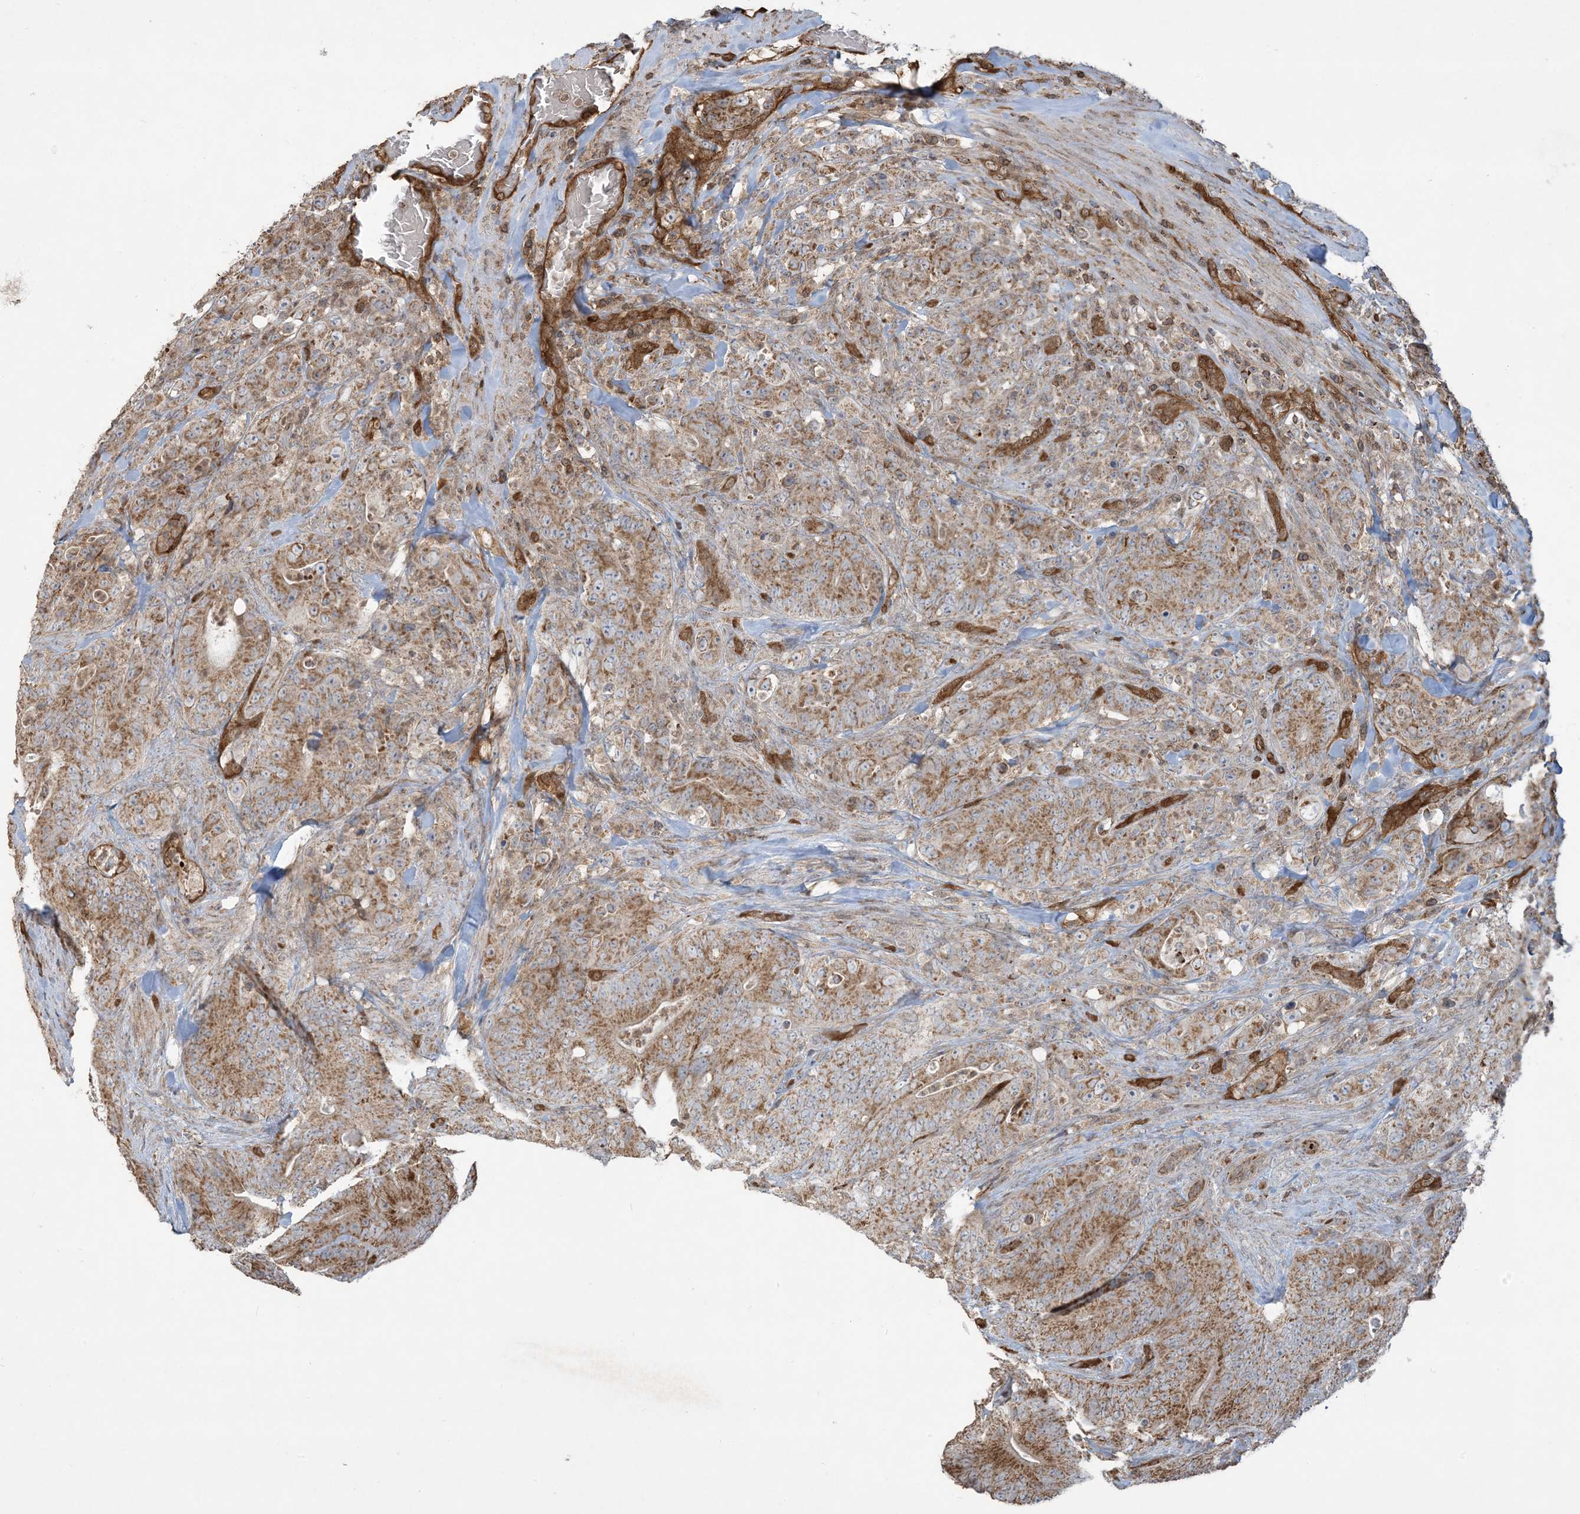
{"staining": {"intensity": "moderate", "quantity": ">75%", "location": "cytoplasmic/membranous"}, "tissue": "colorectal cancer", "cell_type": "Tumor cells", "image_type": "cancer", "snomed": [{"axis": "morphology", "description": "Normal tissue, NOS"}, {"axis": "topography", "description": "Colon"}], "caption": "High-magnification brightfield microscopy of colorectal cancer stained with DAB (3,3'-diaminobenzidine) (brown) and counterstained with hematoxylin (blue). tumor cells exhibit moderate cytoplasmic/membranous positivity is identified in approximately>75% of cells.", "gene": "PPM1F", "patient": {"sex": "female", "age": 82}}